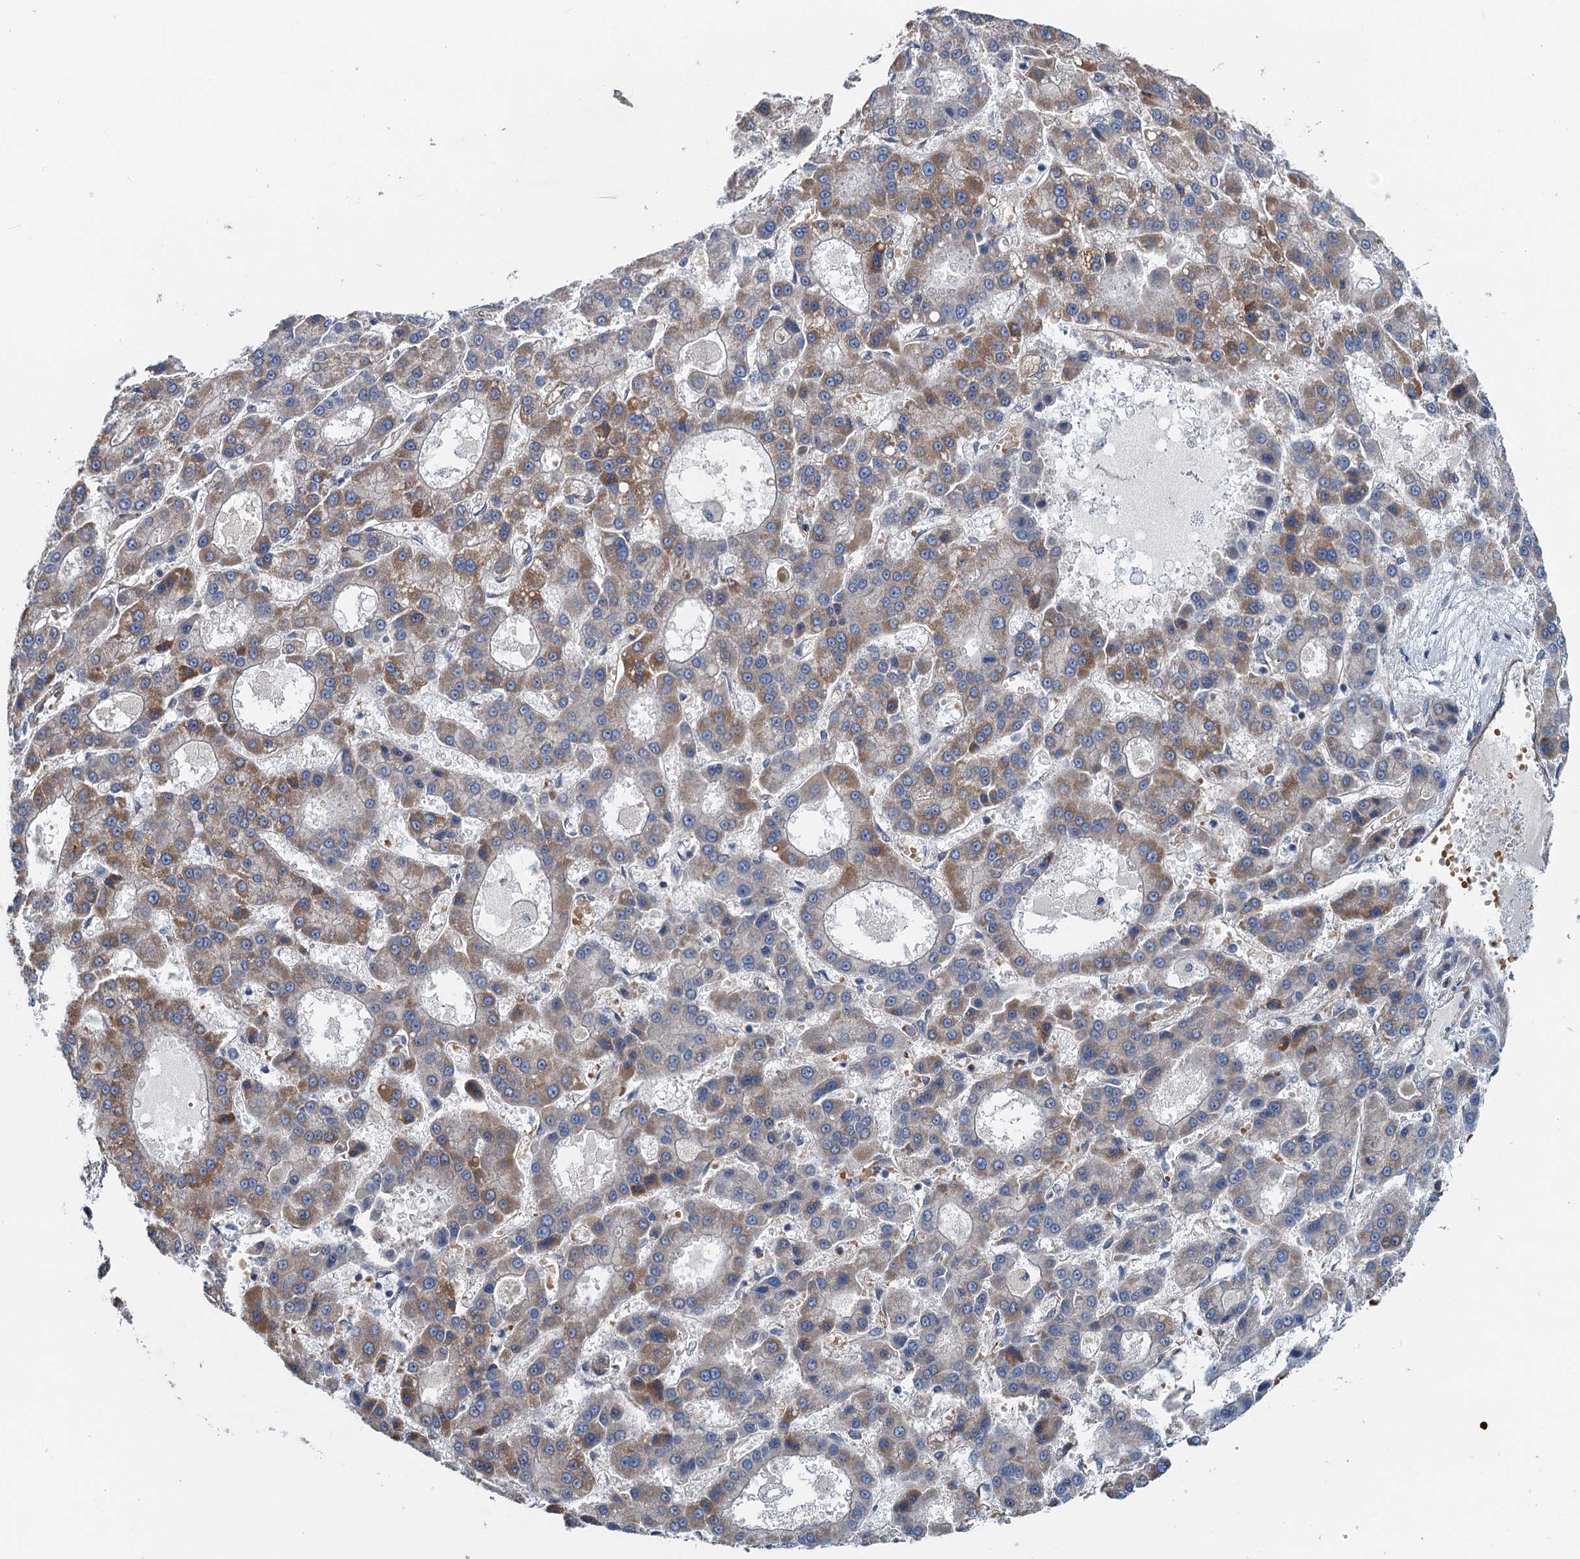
{"staining": {"intensity": "moderate", "quantity": ">75%", "location": "cytoplasmic/membranous"}, "tissue": "liver cancer", "cell_type": "Tumor cells", "image_type": "cancer", "snomed": [{"axis": "morphology", "description": "Carcinoma, Hepatocellular, NOS"}, {"axis": "topography", "description": "Liver"}], "caption": "Protein staining of liver cancer tissue exhibits moderate cytoplasmic/membranous staining in approximately >75% of tumor cells.", "gene": "ROGDI", "patient": {"sex": "male", "age": 70}}